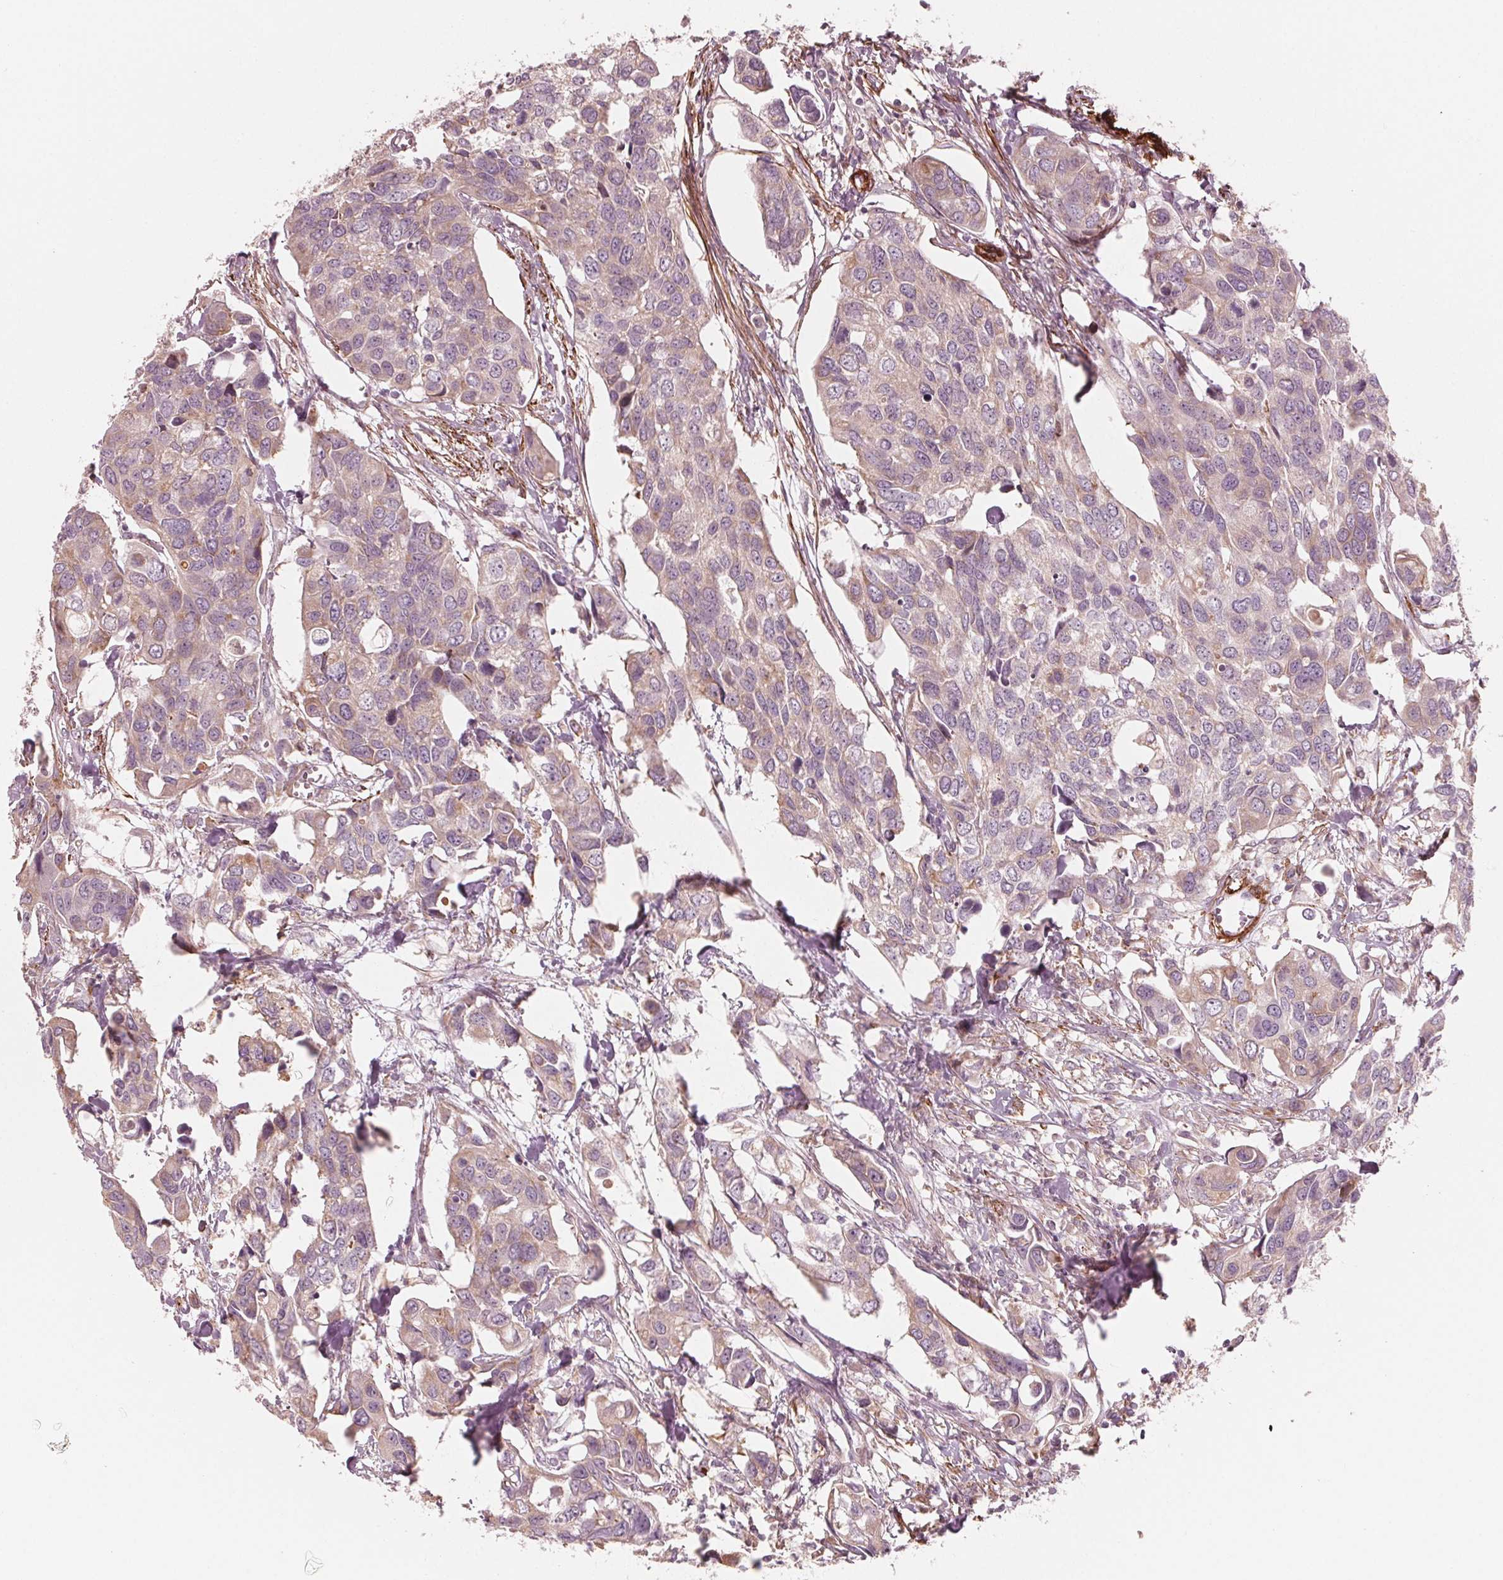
{"staining": {"intensity": "weak", "quantity": "<25%", "location": "cytoplasmic/membranous"}, "tissue": "urothelial cancer", "cell_type": "Tumor cells", "image_type": "cancer", "snomed": [{"axis": "morphology", "description": "Urothelial carcinoma, High grade"}, {"axis": "topography", "description": "Urinary bladder"}], "caption": "Urothelial cancer stained for a protein using immunohistochemistry exhibits no expression tumor cells.", "gene": "MIER3", "patient": {"sex": "male", "age": 60}}